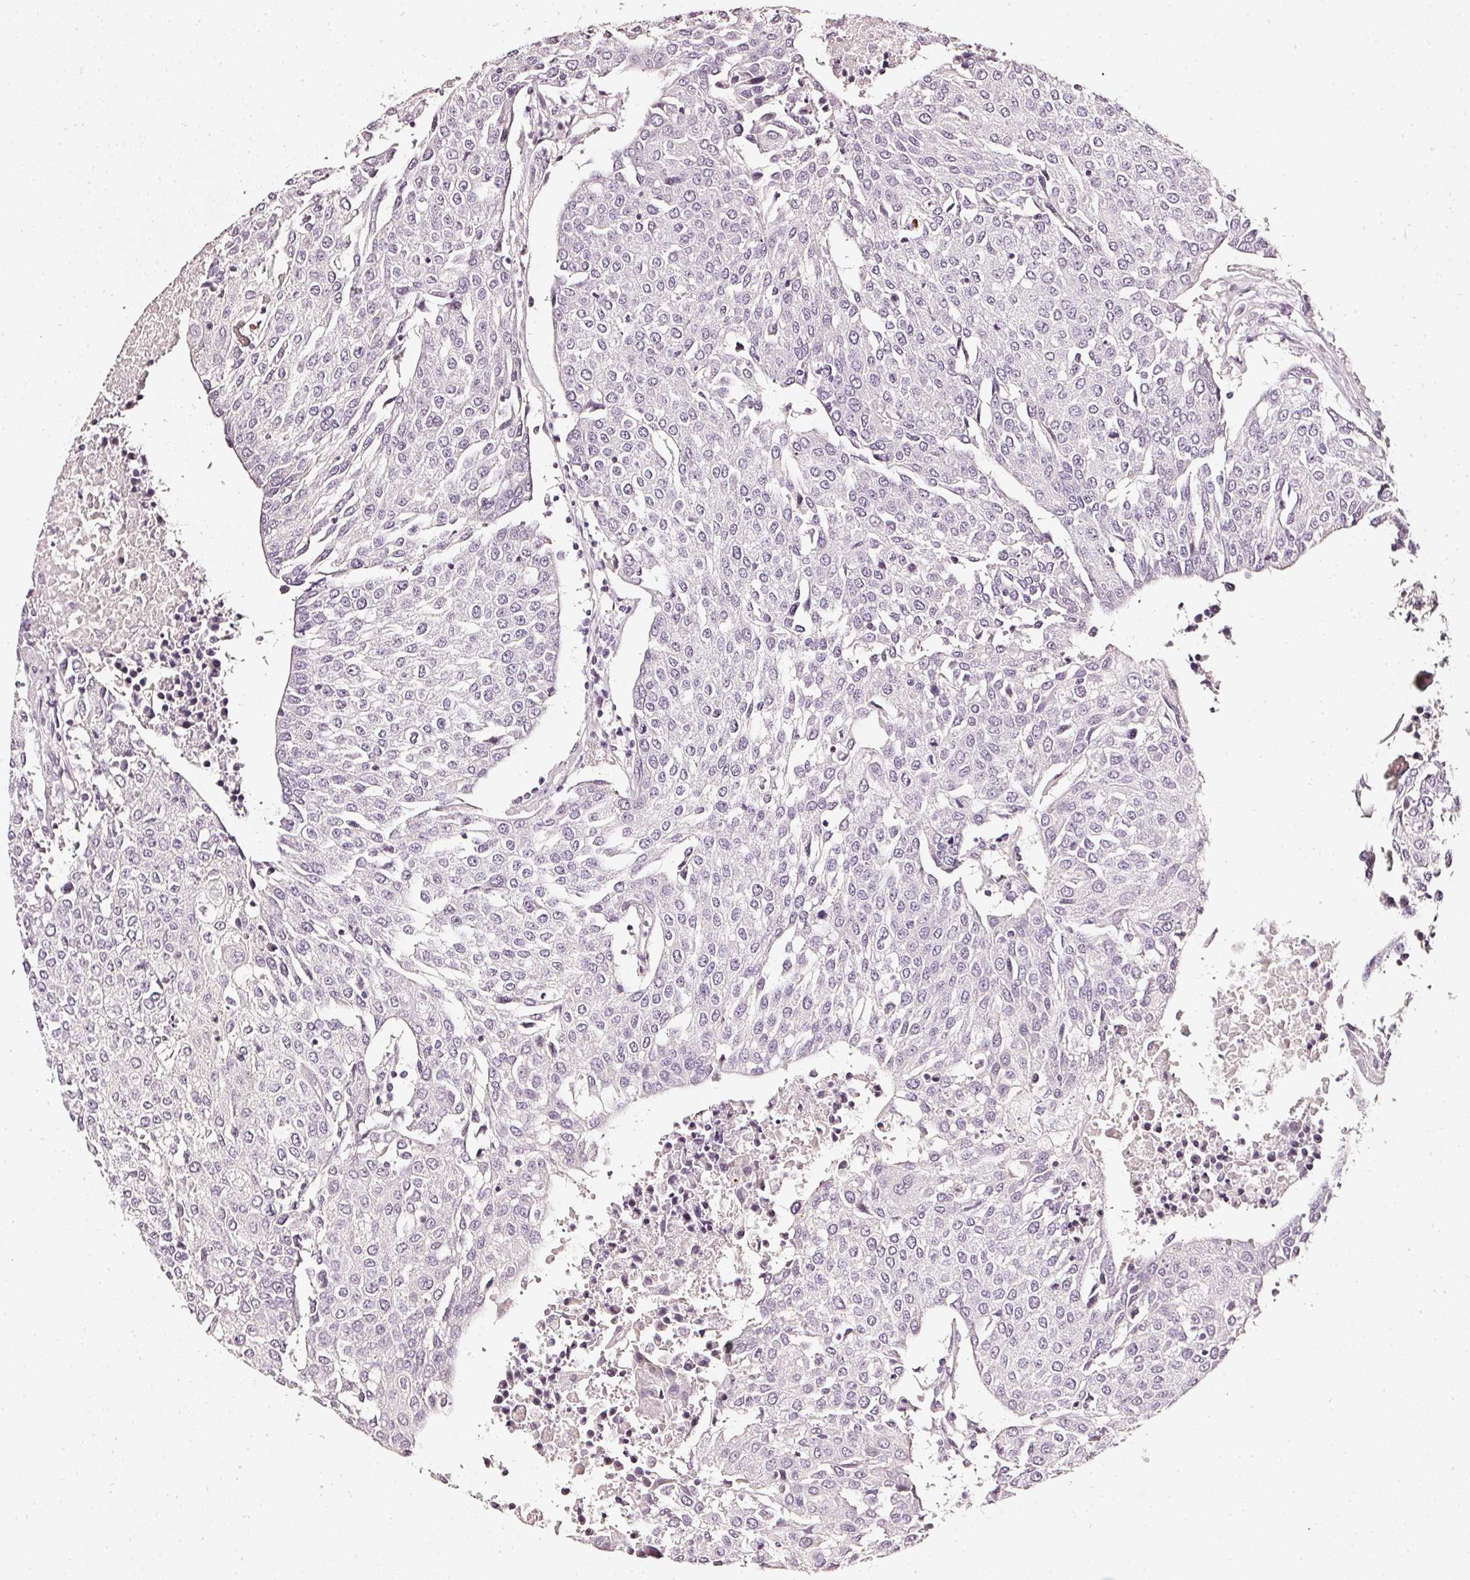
{"staining": {"intensity": "negative", "quantity": "none", "location": "none"}, "tissue": "urothelial cancer", "cell_type": "Tumor cells", "image_type": "cancer", "snomed": [{"axis": "morphology", "description": "Urothelial carcinoma, High grade"}, {"axis": "topography", "description": "Urinary bladder"}], "caption": "This image is of urothelial carcinoma (high-grade) stained with IHC to label a protein in brown with the nuclei are counter-stained blue. There is no staining in tumor cells.", "gene": "CNP", "patient": {"sex": "female", "age": 85}}